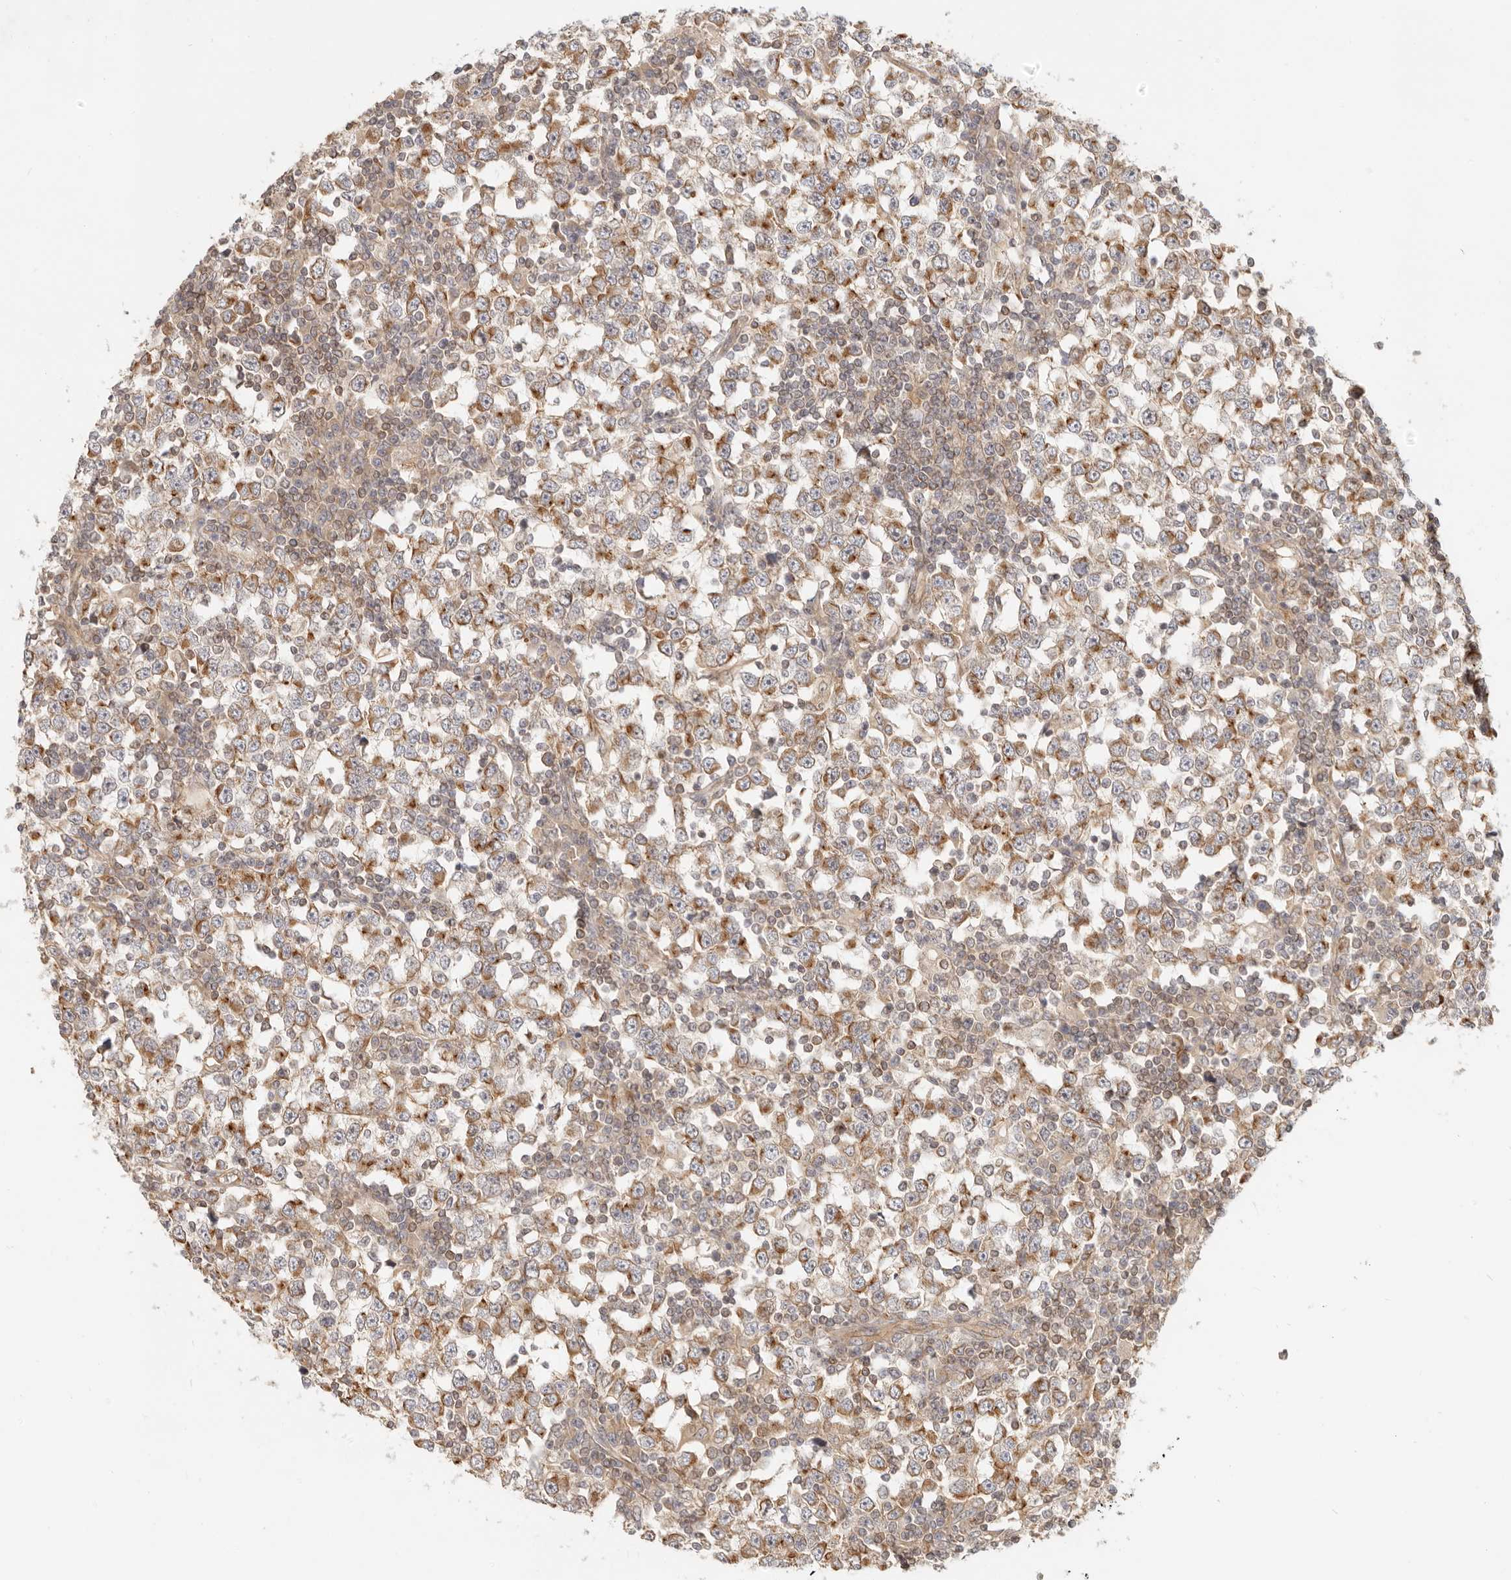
{"staining": {"intensity": "moderate", "quantity": ">75%", "location": "cytoplasmic/membranous"}, "tissue": "testis cancer", "cell_type": "Tumor cells", "image_type": "cancer", "snomed": [{"axis": "morphology", "description": "Seminoma, NOS"}, {"axis": "topography", "description": "Testis"}], "caption": "IHC (DAB) staining of testis cancer exhibits moderate cytoplasmic/membranous protein positivity in about >75% of tumor cells.", "gene": "UFSP1", "patient": {"sex": "male", "age": 65}}